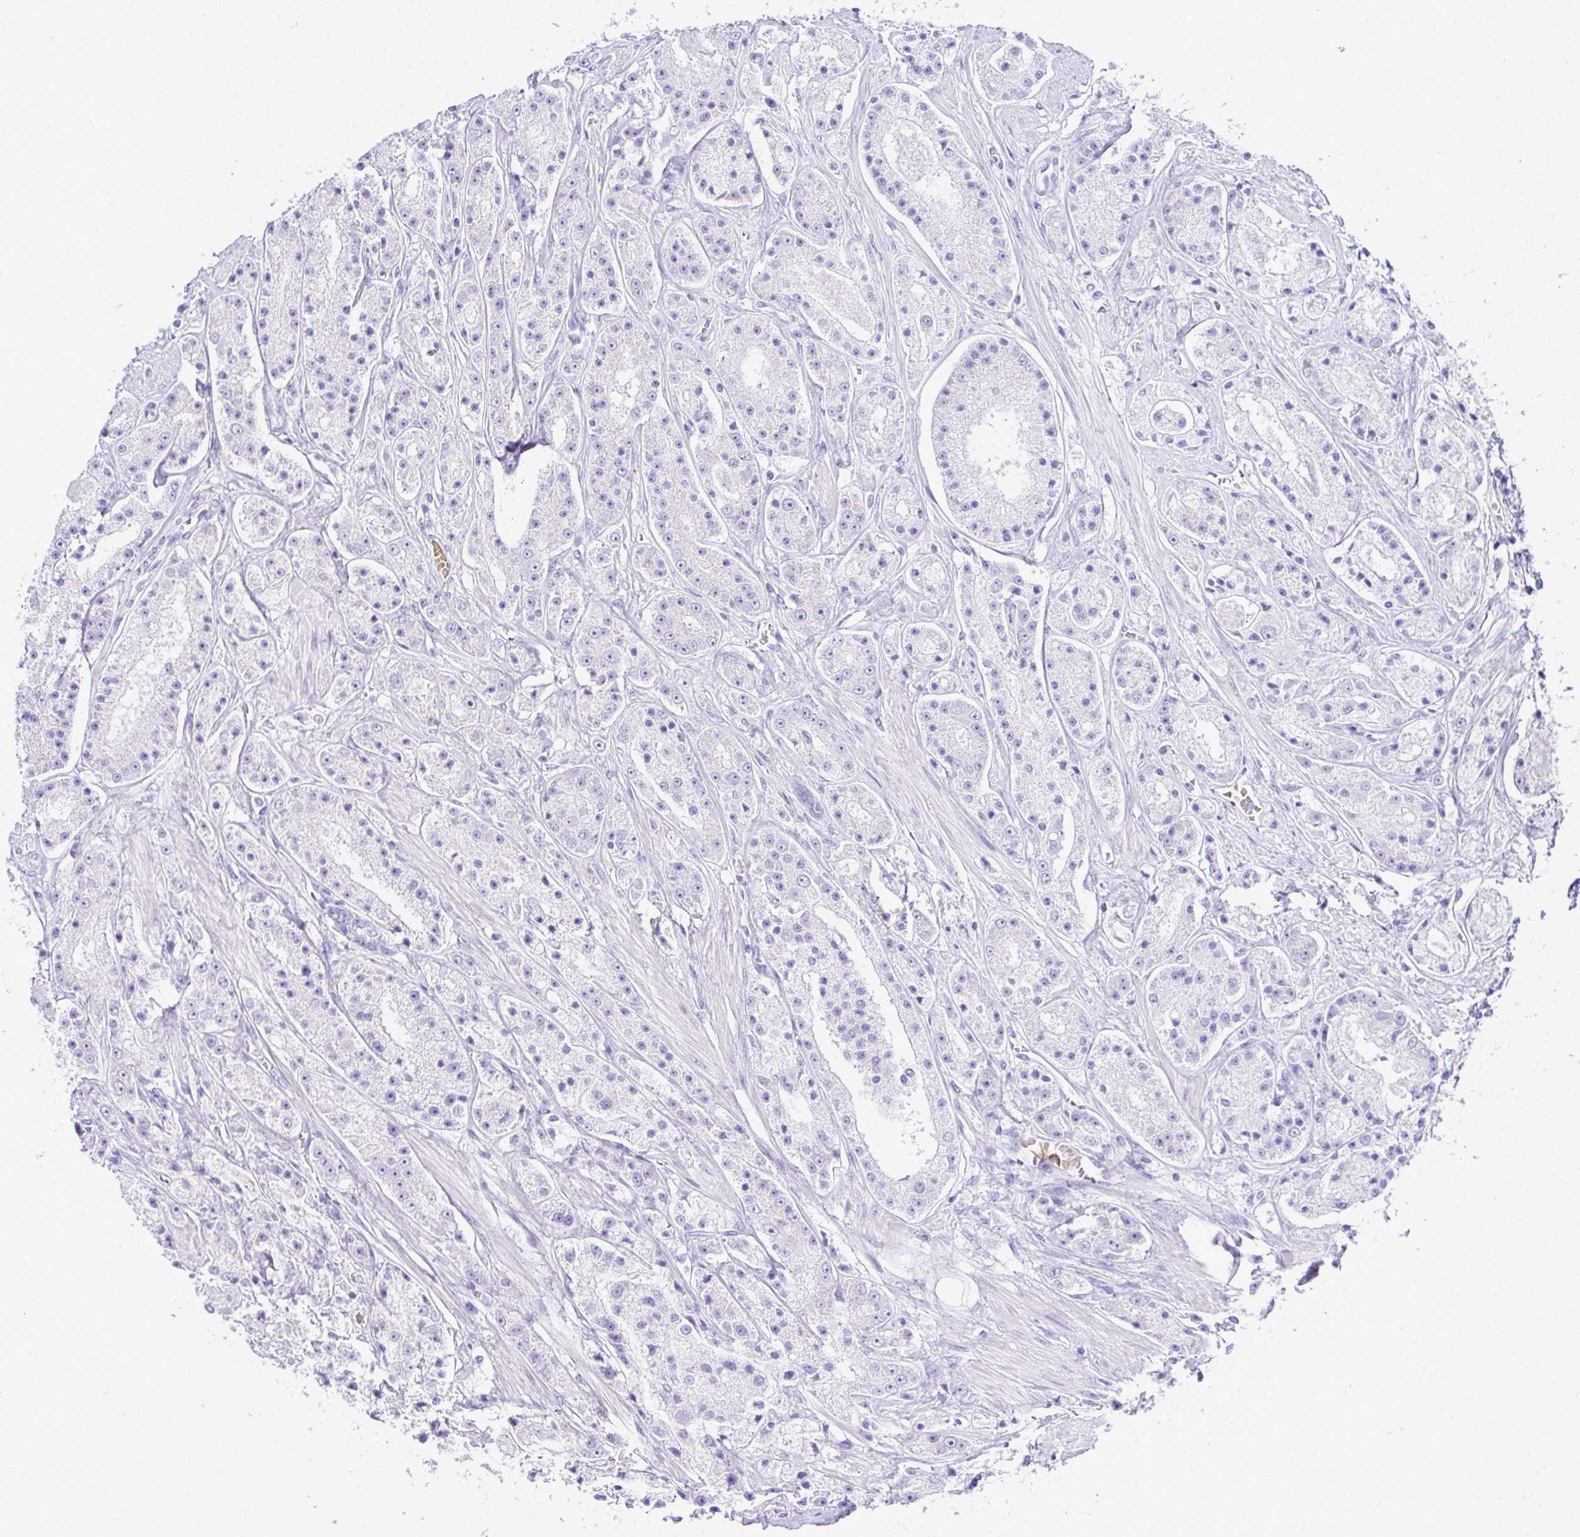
{"staining": {"intensity": "negative", "quantity": "none", "location": "none"}, "tissue": "prostate cancer", "cell_type": "Tumor cells", "image_type": "cancer", "snomed": [{"axis": "morphology", "description": "Adenocarcinoma, High grade"}, {"axis": "topography", "description": "Prostate"}], "caption": "Immunohistochemistry photomicrograph of neoplastic tissue: human prostate cancer (adenocarcinoma (high-grade)) stained with DAB exhibits no significant protein expression in tumor cells.", "gene": "SEL1L2", "patient": {"sex": "male", "age": 67}}